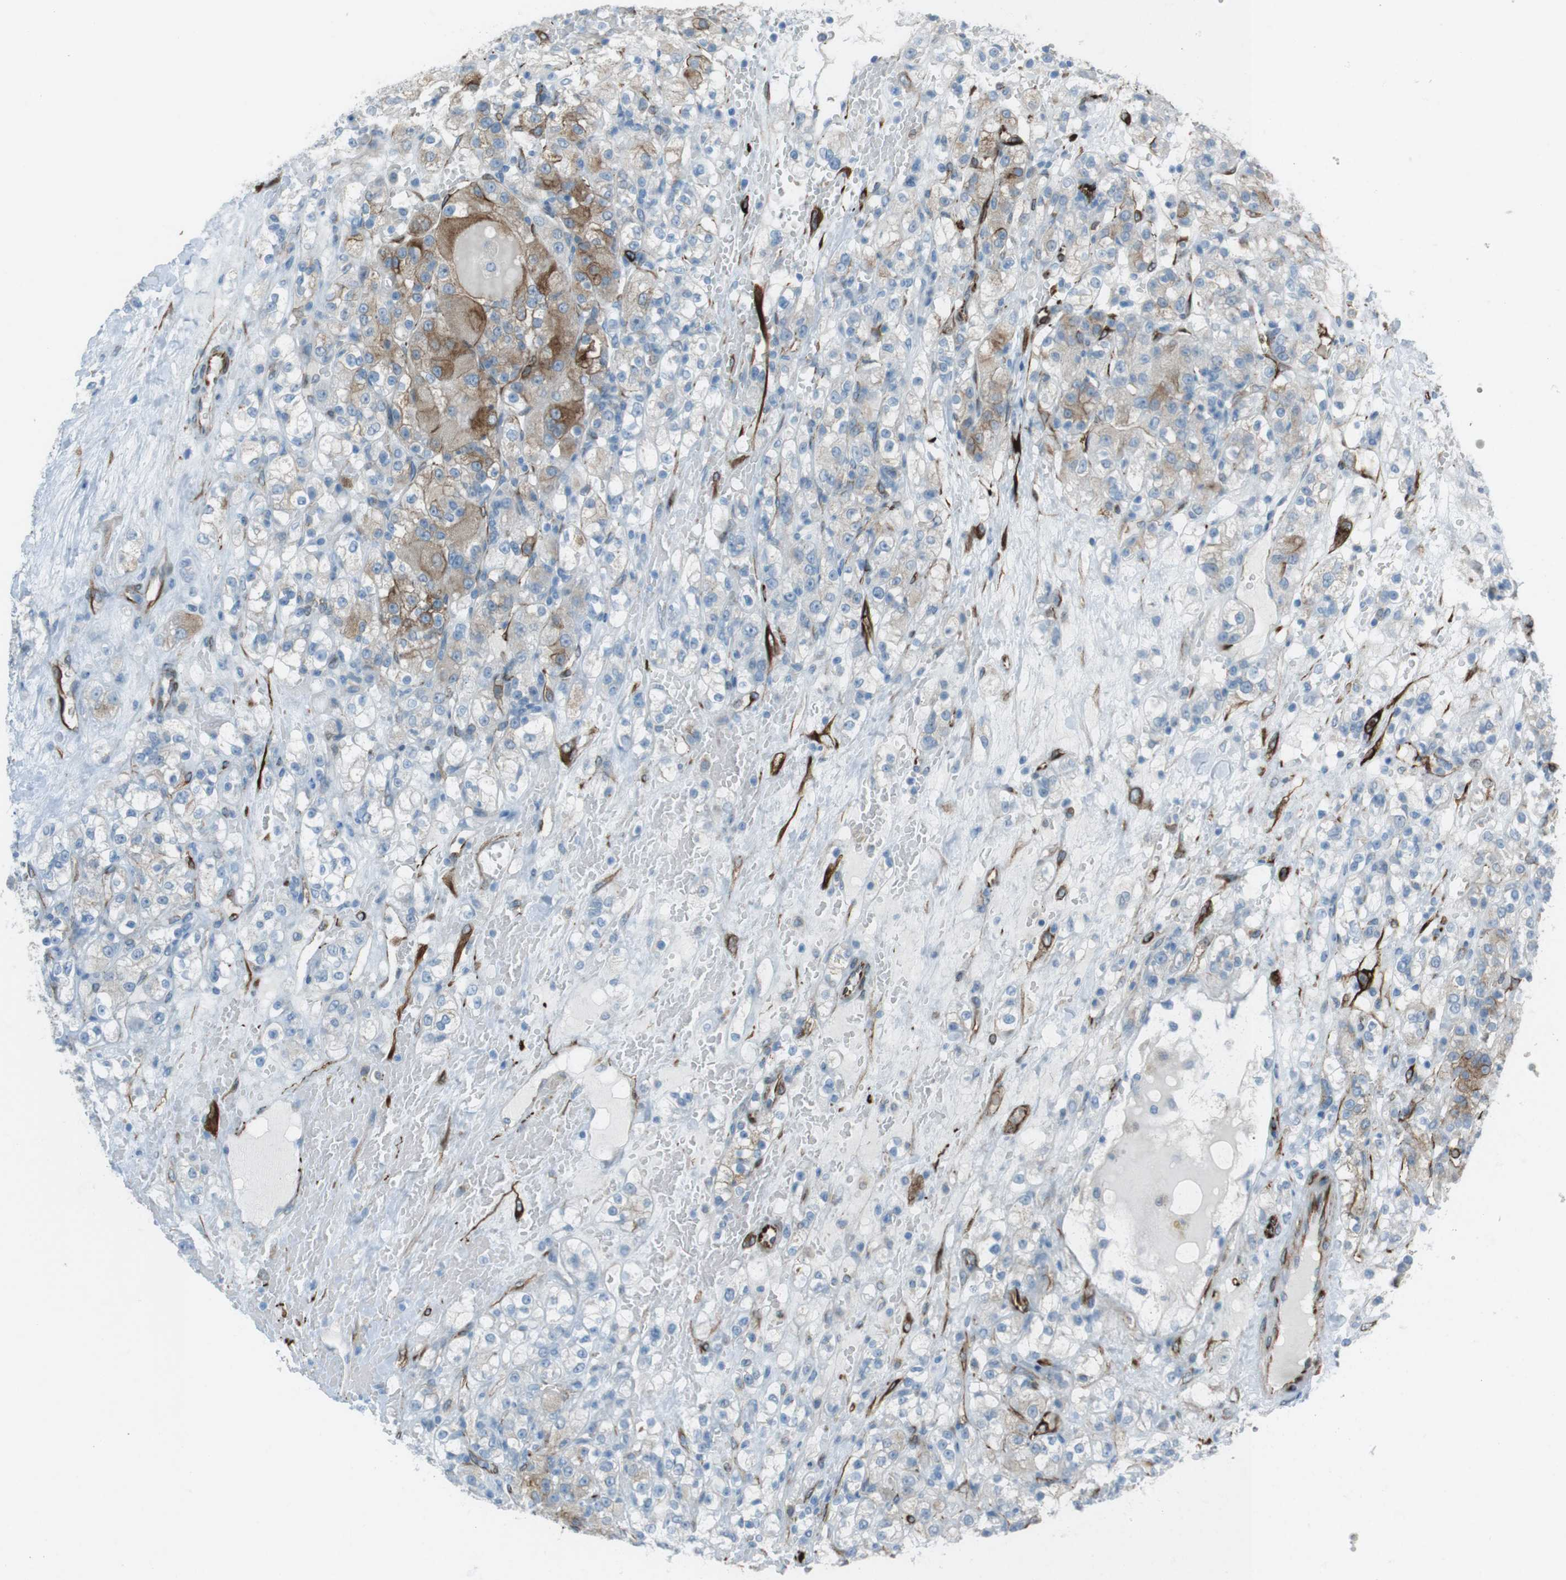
{"staining": {"intensity": "moderate", "quantity": "25%-75%", "location": "cytoplasmic/membranous"}, "tissue": "renal cancer", "cell_type": "Tumor cells", "image_type": "cancer", "snomed": [{"axis": "morphology", "description": "Normal tissue, NOS"}, {"axis": "morphology", "description": "Adenocarcinoma, NOS"}, {"axis": "topography", "description": "Kidney"}], "caption": "A micrograph of renal cancer stained for a protein shows moderate cytoplasmic/membranous brown staining in tumor cells. Using DAB (brown) and hematoxylin (blue) stains, captured at high magnification using brightfield microscopy.", "gene": "TUBB2A", "patient": {"sex": "male", "age": 61}}